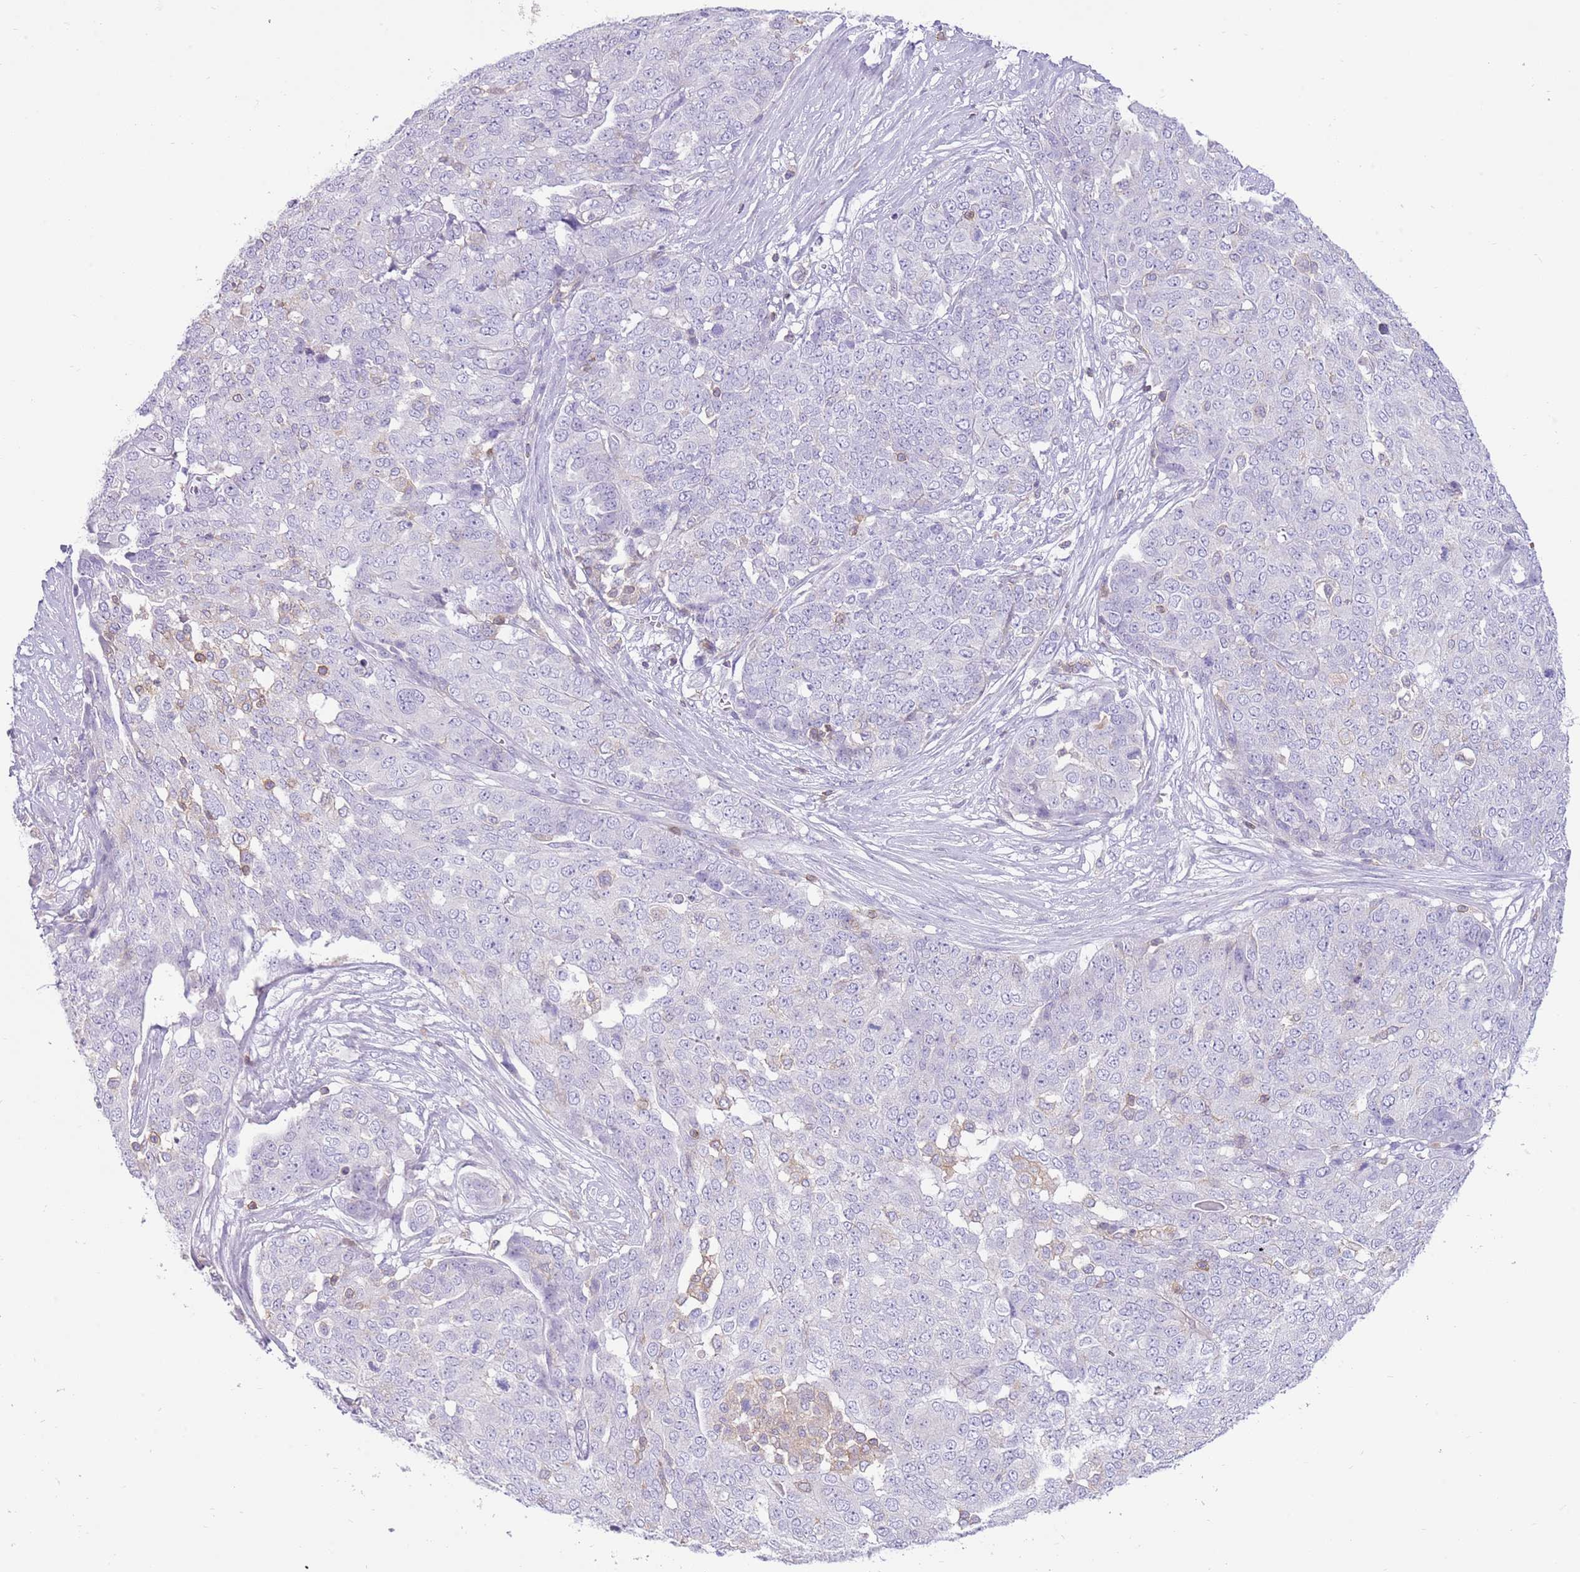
{"staining": {"intensity": "negative", "quantity": "none", "location": "none"}, "tissue": "ovarian cancer", "cell_type": "Tumor cells", "image_type": "cancer", "snomed": [{"axis": "morphology", "description": "Cystadenocarcinoma, serous, NOS"}, {"axis": "topography", "description": "Soft tissue"}, {"axis": "topography", "description": "Ovary"}], "caption": "A histopathology image of ovarian cancer (serous cystadenocarcinoma) stained for a protein shows no brown staining in tumor cells. The staining was performed using DAB (3,3'-diaminobenzidine) to visualize the protein expression in brown, while the nuclei were stained in blue with hematoxylin (Magnification: 20x).", "gene": "OR4Q3", "patient": {"sex": "female", "age": 57}}